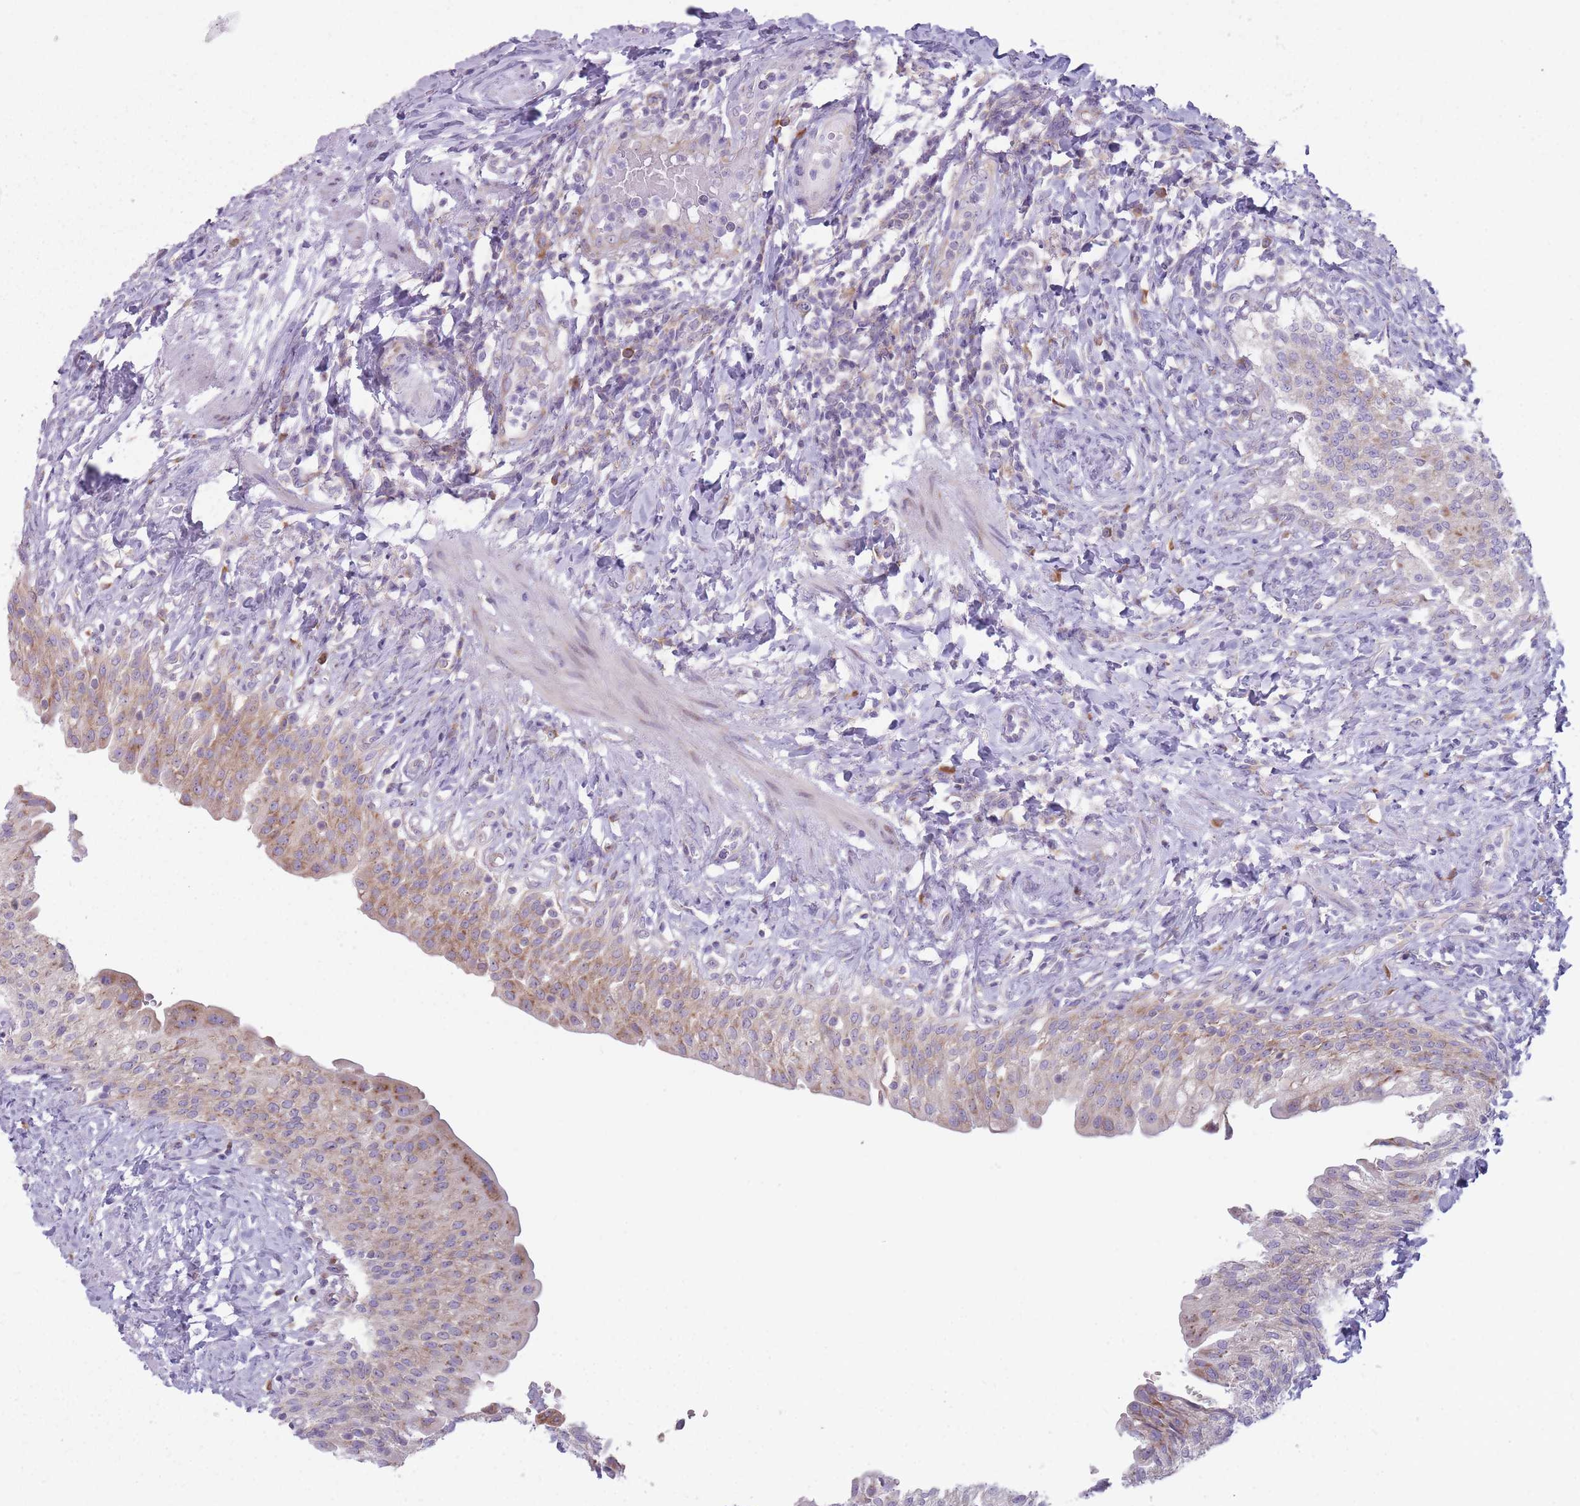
{"staining": {"intensity": "moderate", "quantity": ">75%", "location": "cytoplasmic/membranous"}, "tissue": "urinary bladder", "cell_type": "Urothelial cells", "image_type": "normal", "snomed": [{"axis": "morphology", "description": "Normal tissue, NOS"}, {"axis": "morphology", "description": "Inflammation, NOS"}, {"axis": "topography", "description": "Urinary bladder"}], "caption": "The immunohistochemical stain shows moderate cytoplasmic/membranous expression in urothelial cells of benign urinary bladder. Immunohistochemistry (ihc) stains the protein in brown and the nuclei are stained blue.", "gene": "RPL18", "patient": {"sex": "male", "age": 64}}